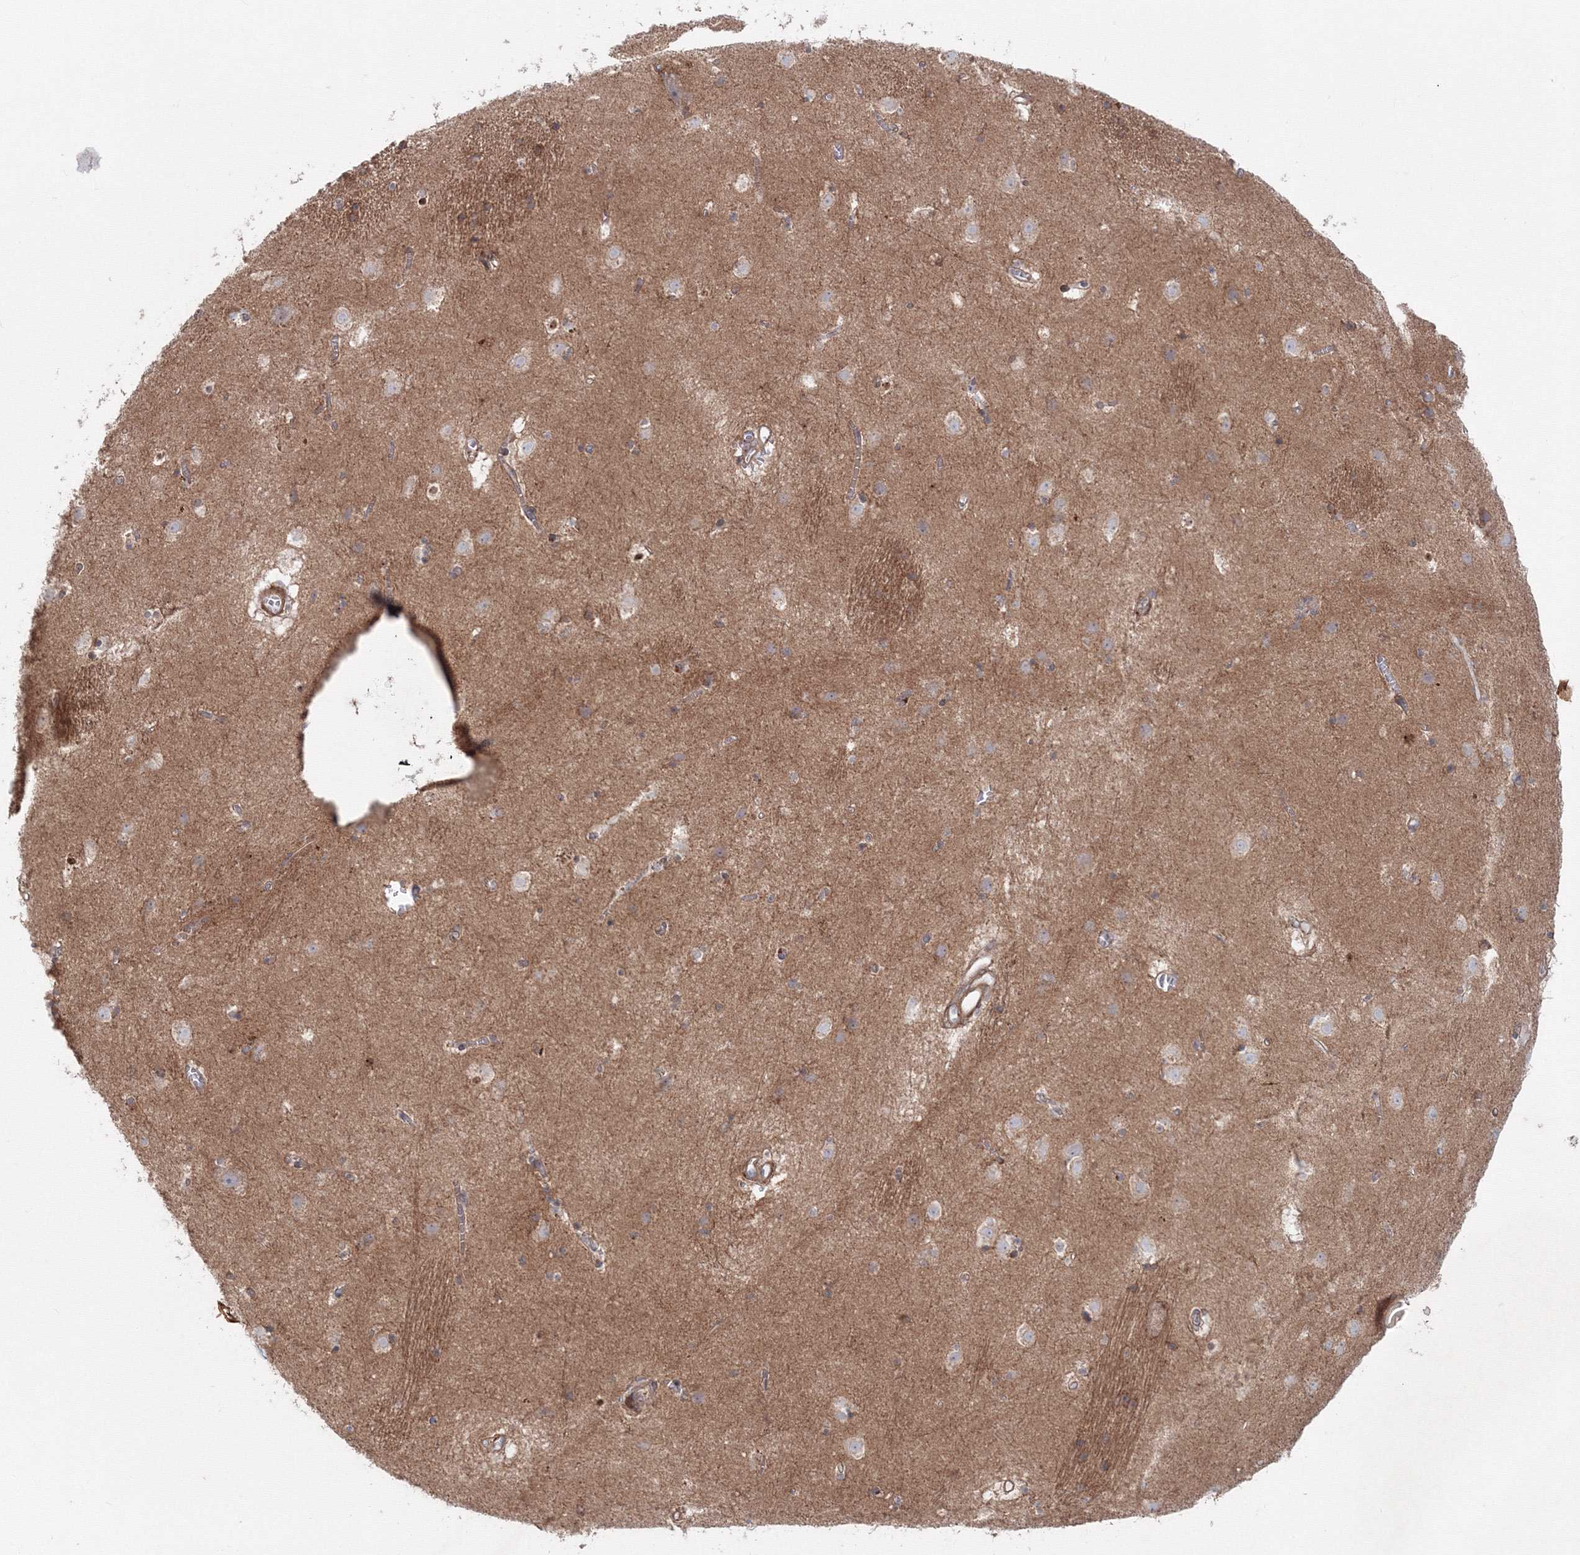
{"staining": {"intensity": "moderate", "quantity": "25%-75%", "location": "cytoplasmic/membranous"}, "tissue": "caudate", "cell_type": "Glial cells", "image_type": "normal", "snomed": [{"axis": "morphology", "description": "Normal tissue, NOS"}, {"axis": "topography", "description": "Lateral ventricle wall"}], "caption": "This is a histology image of IHC staining of normal caudate, which shows moderate staining in the cytoplasmic/membranous of glial cells.", "gene": "SH3PXD2A", "patient": {"sex": "male", "age": 70}}